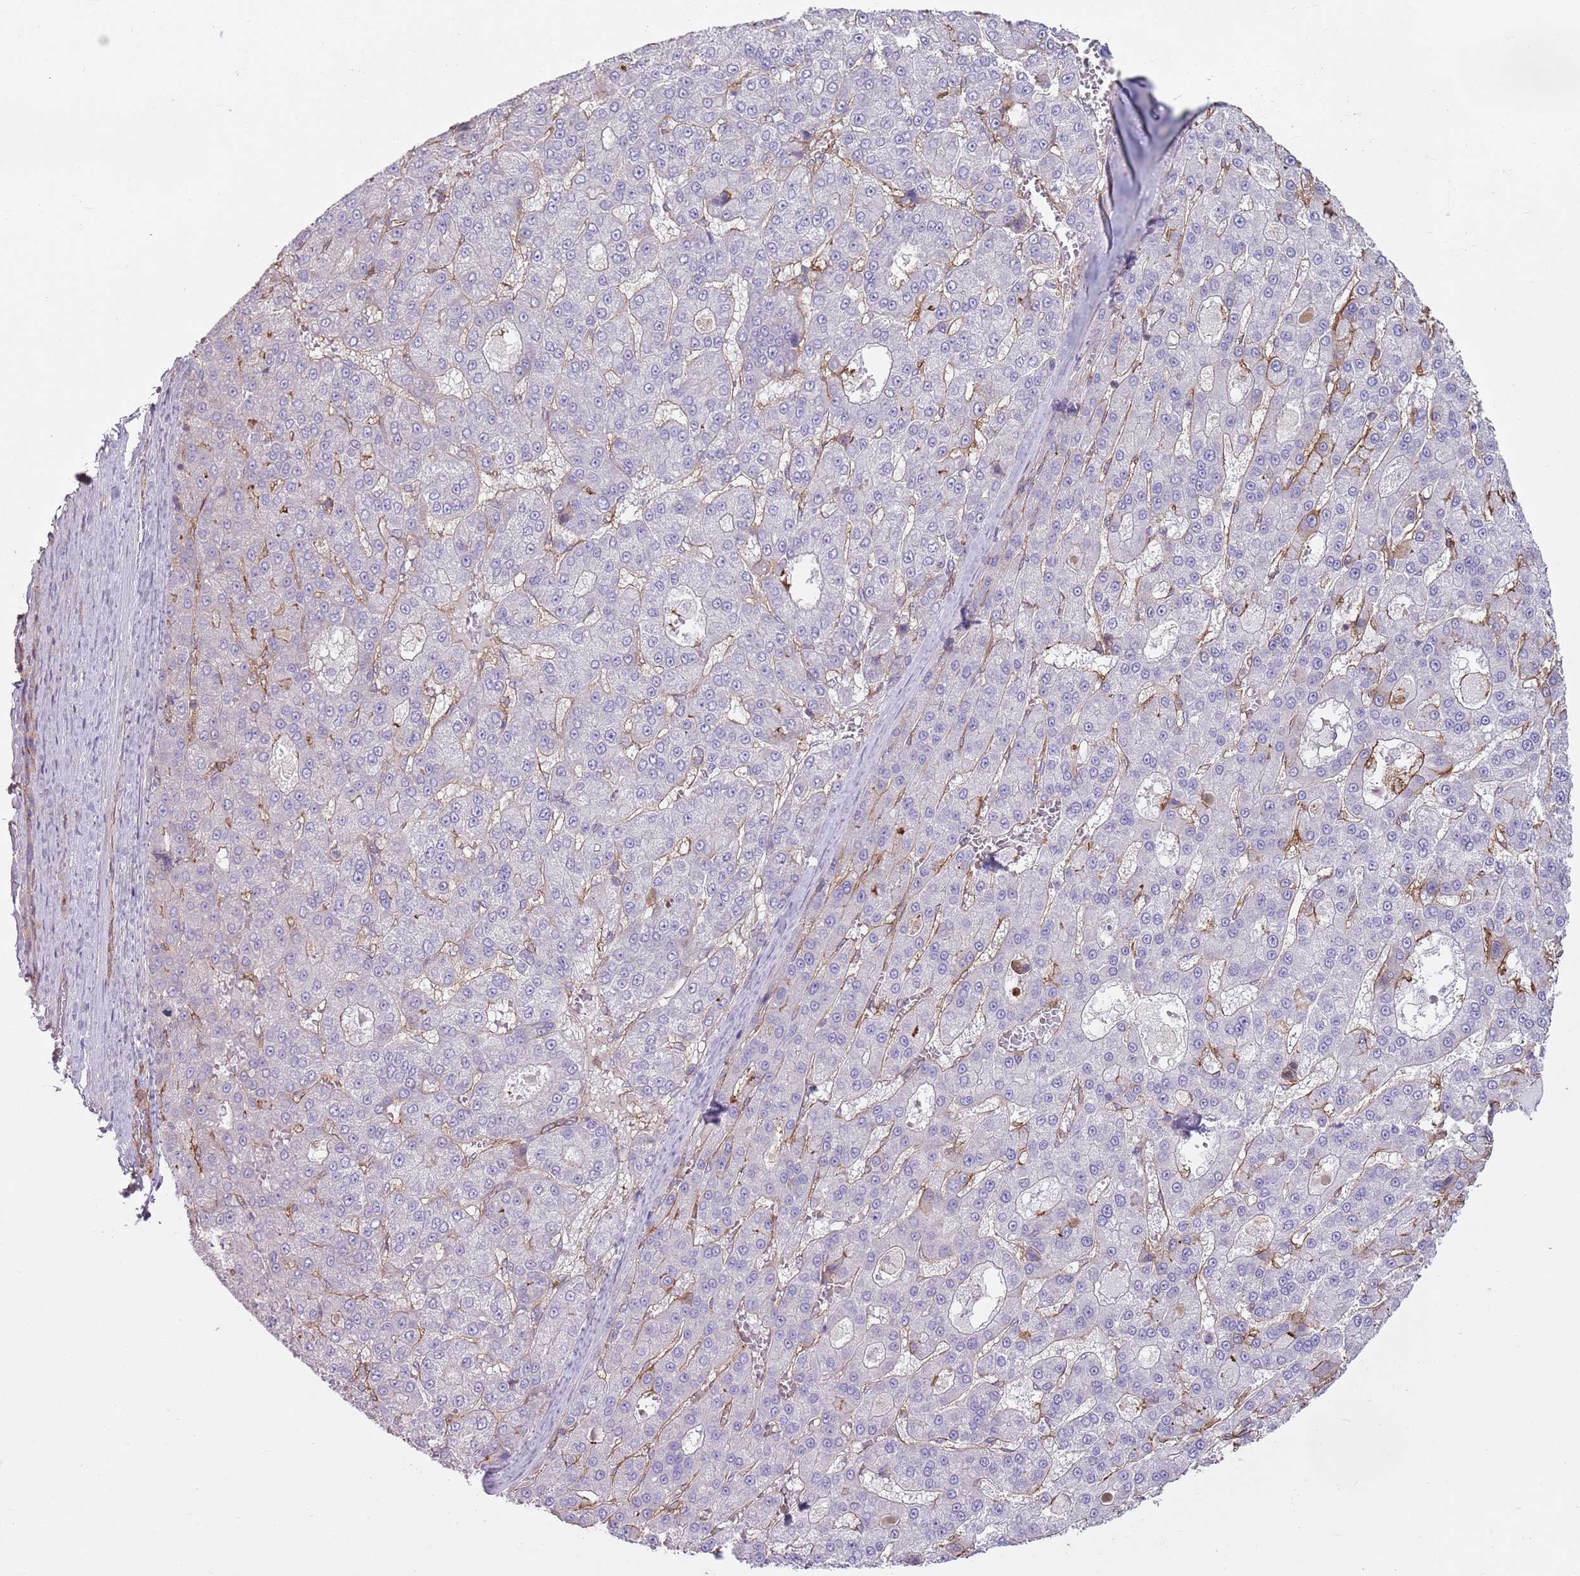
{"staining": {"intensity": "moderate", "quantity": "25%-75%", "location": "cytoplasmic/membranous"}, "tissue": "liver cancer", "cell_type": "Tumor cells", "image_type": "cancer", "snomed": [{"axis": "morphology", "description": "Carcinoma, Hepatocellular, NOS"}, {"axis": "topography", "description": "Liver"}], "caption": "Immunohistochemistry histopathology image of neoplastic tissue: human liver hepatocellular carcinoma stained using immunohistochemistry (IHC) shows medium levels of moderate protein expression localized specifically in the cytoplasmic/membranous of tumor cells, appearing as a cytoplasmic/membranous brown color.", "gene": "GNAI3", "patient": {"sex": "male", "age": 70}}